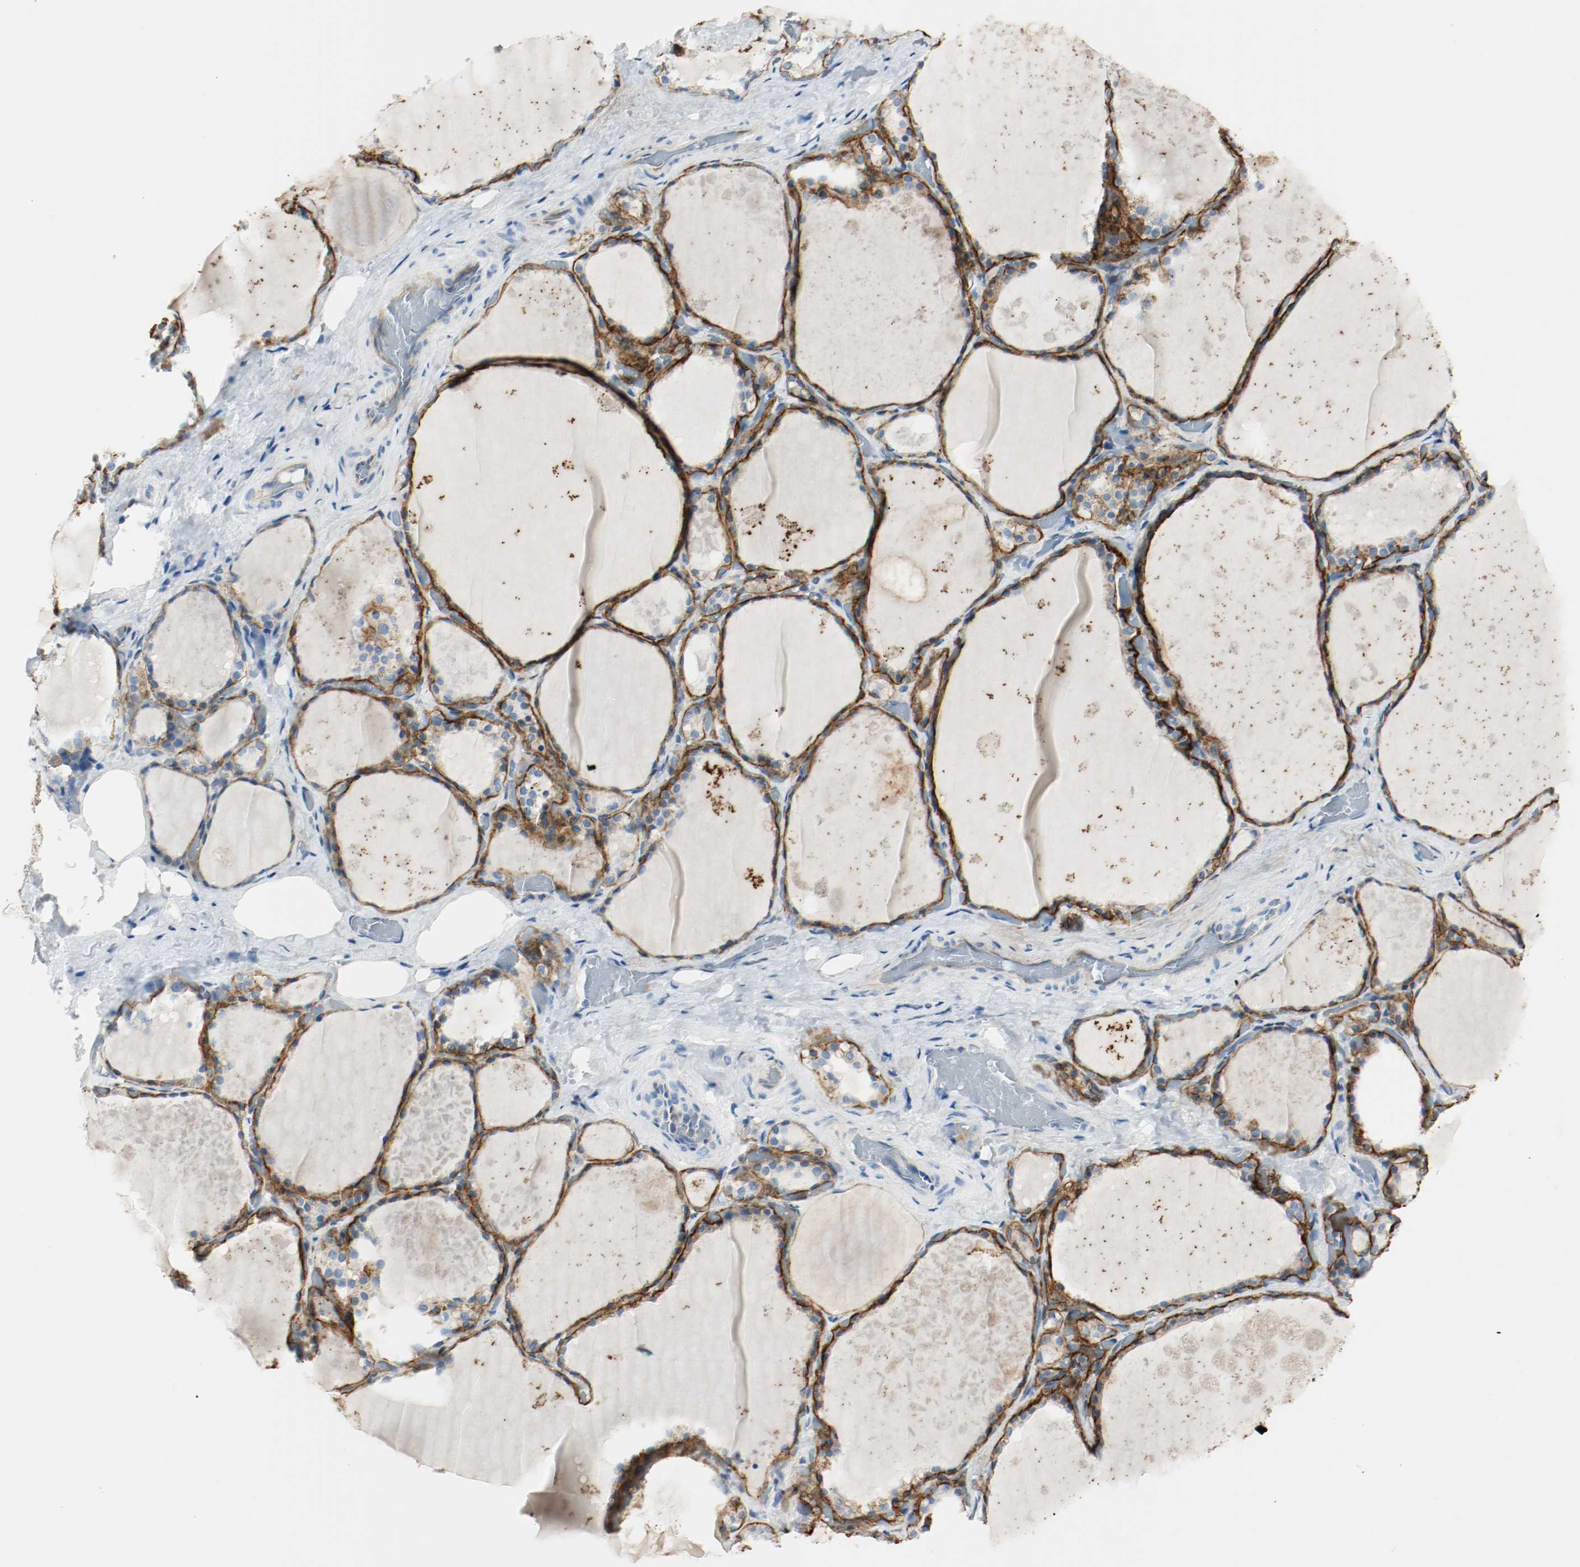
{"staining": {"intensity": "strong", "quantity": ">75%", "location": "cytoplasmic/membranous"}, "tissue": "thyroid gland", "cell_type": "Glandular cells", "image_type": "normal", "snomed": [{"axis": "morphology", "description": "Normal tissue, NOS"}, {"axis": "topography", "description": "Thyroid gland"}], "caption": "Brown immunohistochemical staining in unremarkable human thyroid gland reveals strong cytoplasmic/membranous expression in about >75% of glandular cells.", "gene": "LAMB1", "patient": {"sex": "male", "age": 61}}